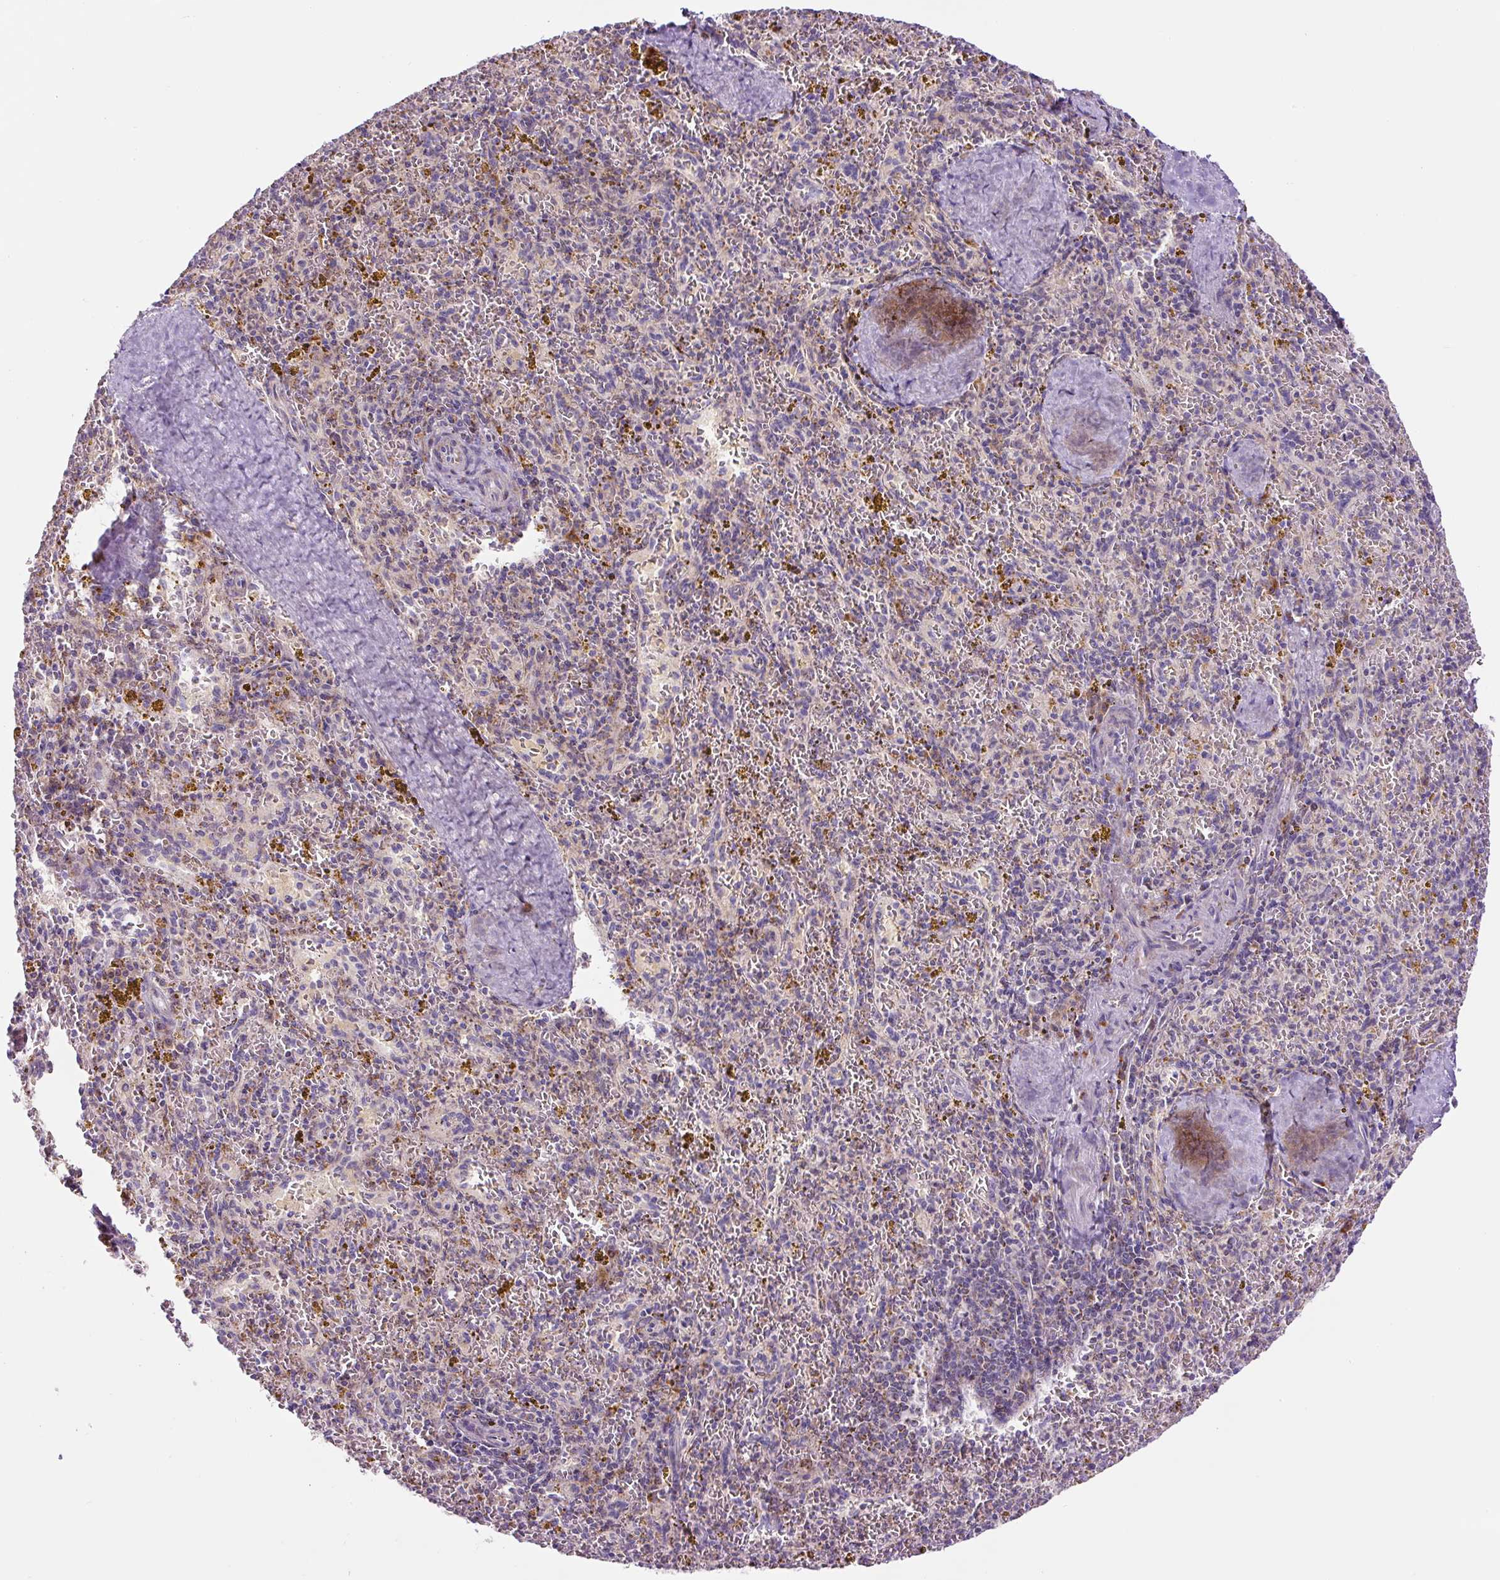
{"staining": {"intensity": "negative", "quantity": "none", "location": "none"}, "tissue": "spleen", "cell_type": "Cells in red pulp", "image_type": "normal", "snomed": [{"axis": "morphology", "description": "Normal tissue, NOS"}, {"axis": "topography", "description": "Spleen"}], "caption": "Immunohistochemistry of normal spleen demonstrates no expression in cells in red pulp. Nuclei are stained in blue.", "gene": "ZNF596", "patient": {"sex": "male", "age": 57}}